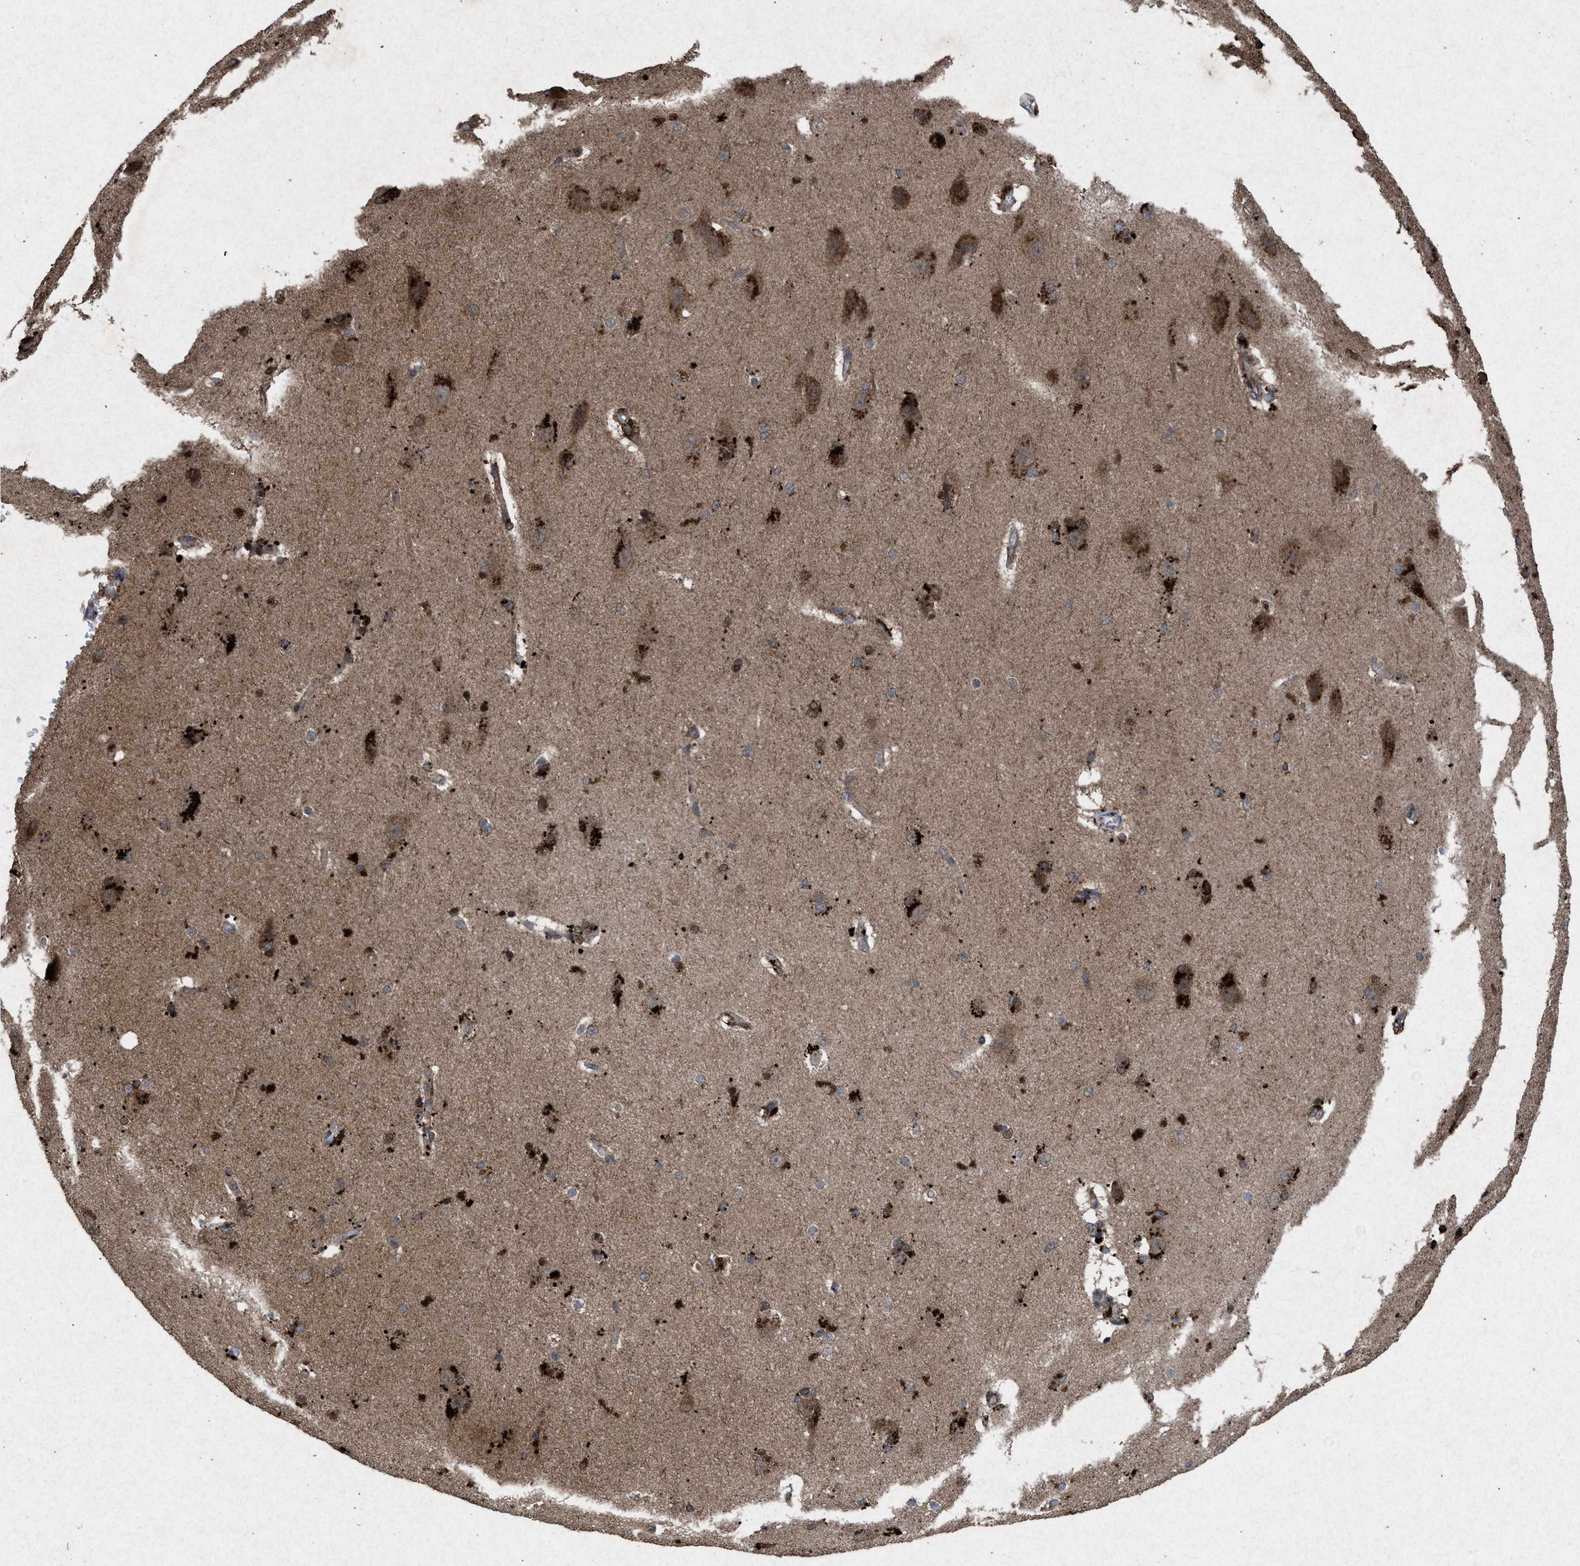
{"staining": {"intensity": "weak", "quantity": ">75%", "location": "cytoplasmic/membranous"}, "tissue": "cerebral cortex", "cell_type": "Endothelial cells", "image_type": "normal", "snomed": [{"axis": "morphology", "description": "Normal tissue, NOS"}, {"axis": "topography", "description": "Cerebral cortex"}, {"axis": "topography", "description": "Hippocampus"}], "caption": "An immunohistochemistry (IHC) micrograph of benign tissue is shown. Protein staining in brown labels weak cytoplasmic/membranous positivity in cerebral cortex within endothelial cells. (brown staining indicates protein expression, while blue staining denotes nuclei).", "gene": "MSI2", "patient": {"sex": "female", "age": 19}}